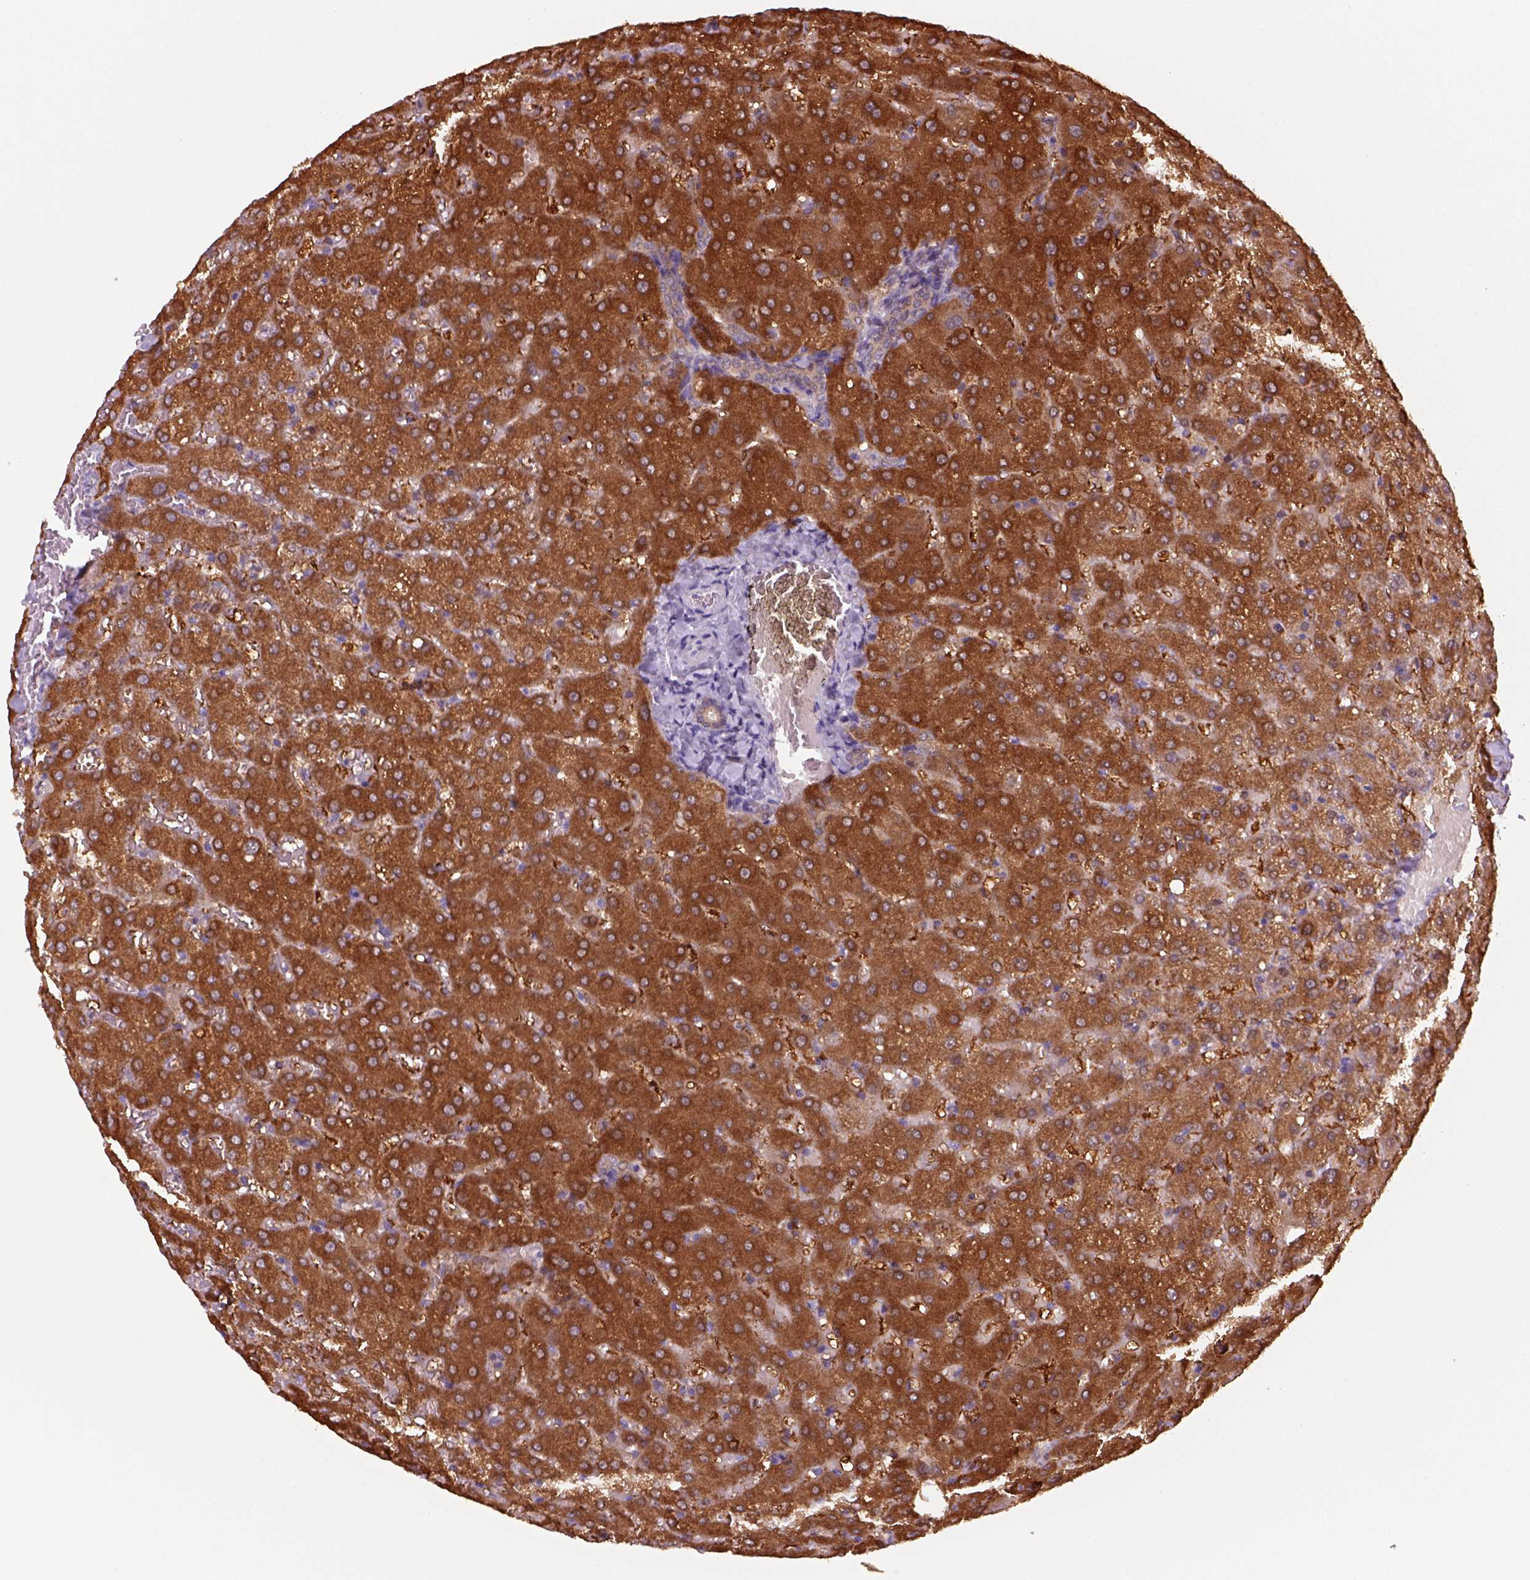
{"staining": {"intensity": "moderate", "quantity": ">75%", "location": "cytoplasmic/membranous"}, "tissue": "liver", "cell_type": "Cholangiocytes", "image_type": "normal", "snomed": [{"axis": "morphology", "description": "Normal tissue, NOS"}, {"axis": "topography", "description": "Liver"}], "caption": "Immunohistochemical staining of normal liver reveals >75% levels of moderate cytoplasmic/membranous protein positivity in approximately >75% of cholangiocytes. Nuclei are stained in blue.", "gene": "GOT1", "patient": {"sex": "female", "age": 50}}